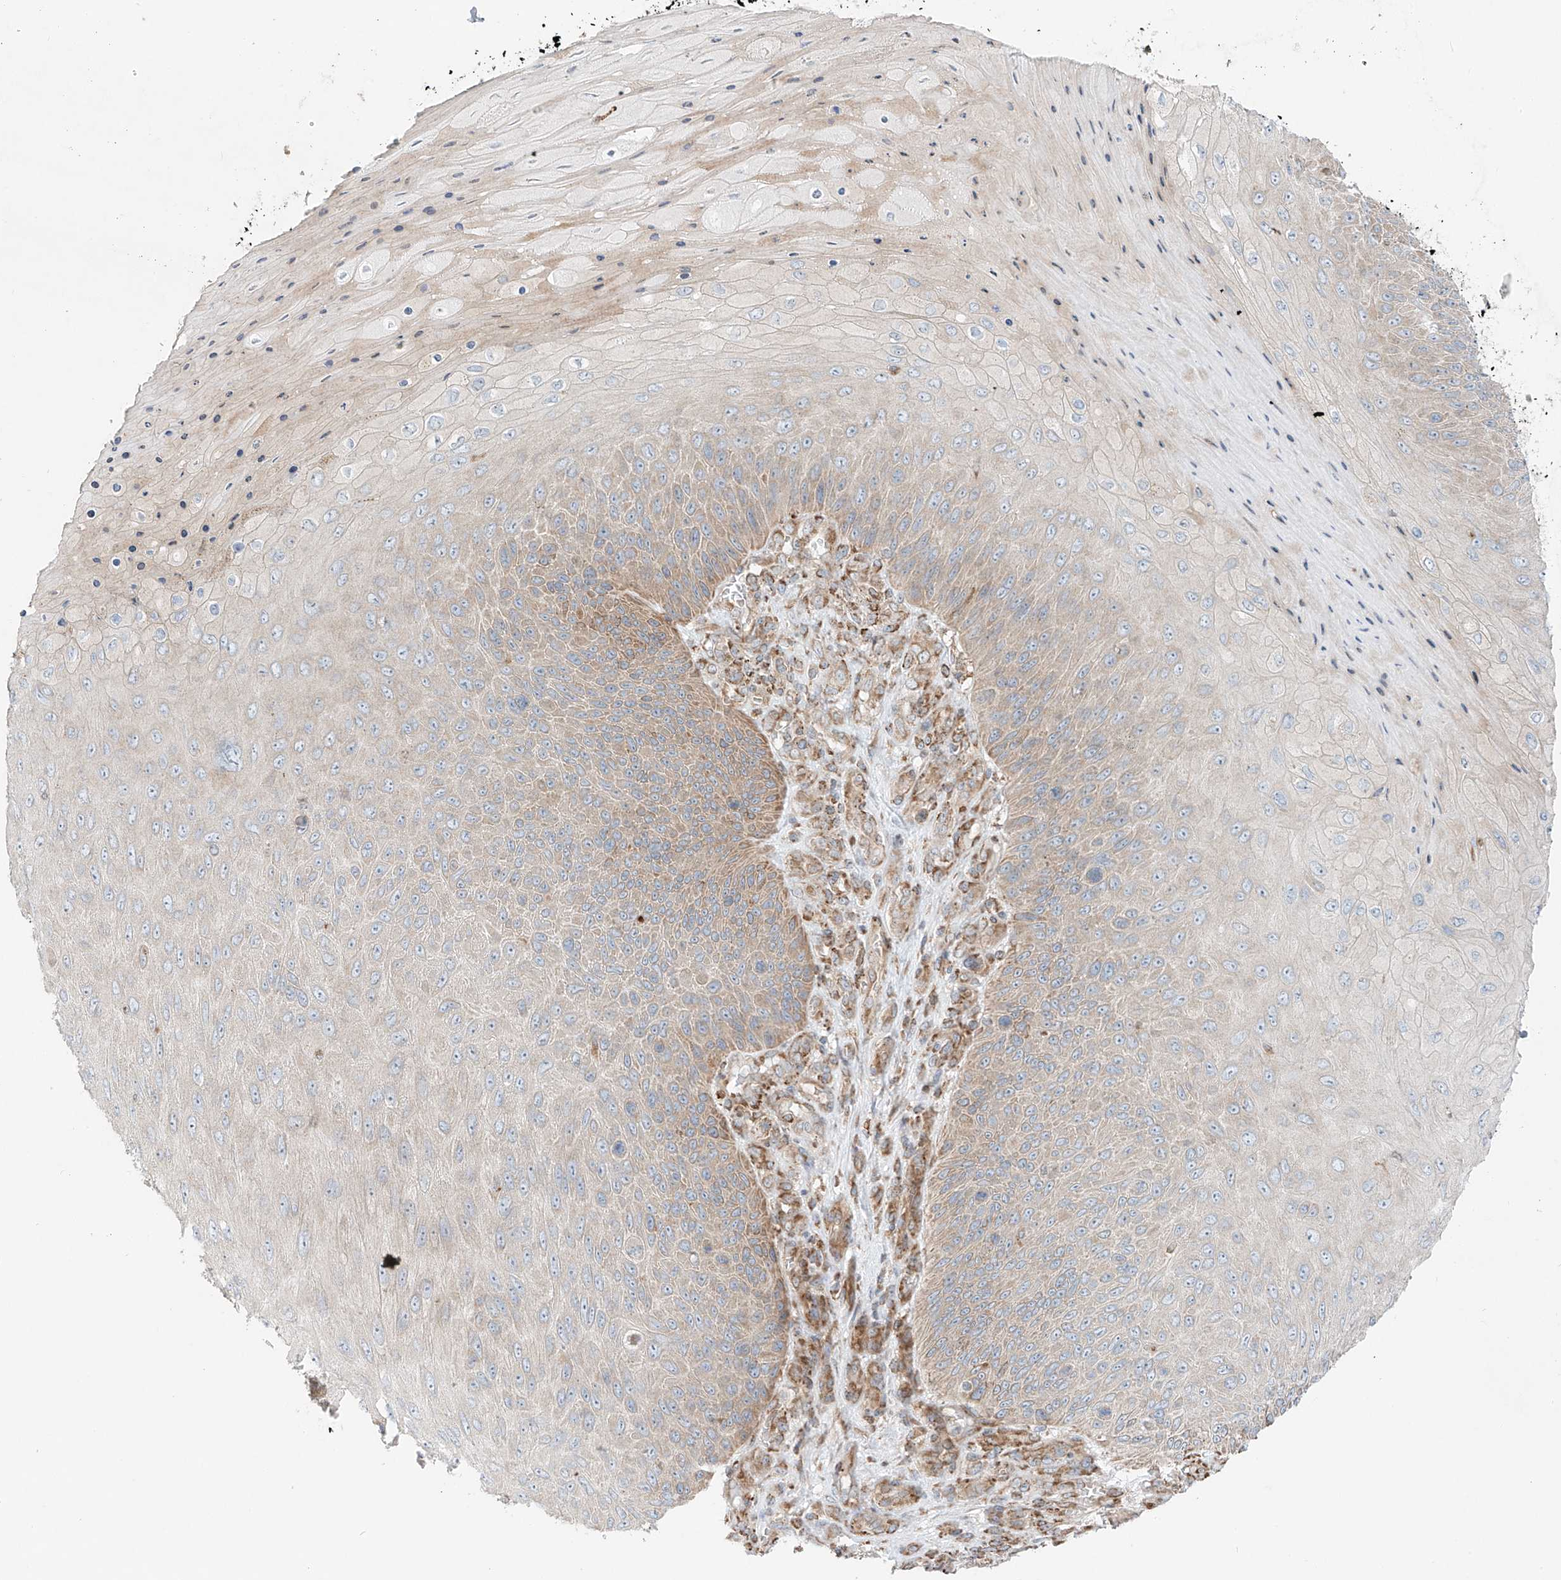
{"staining": {"intensity": "weak", "quantity": "<25%", "location": "cytoplasmic/membranous"}, "tissue": "skin cancer", "cell_type": "Tumor cells", "image_type": "cancer", "snomed": [{"axis": "morphology", "description": "Squamous cell carcinoma, NOS"}, {"axis": "topography", "description": "Skin"}], "caption": "Skin squamous cell carcinoma was stained to show a protein in brown. There is no significant positivity in tumor cells. The staining is performed using DAB (3,3'-diaminobenzidine) brown chromogen with nuclei counter-stained in using hematoxylin.", "gene": "EIPR1", "patient": {"sex": "female", "age": 88}}